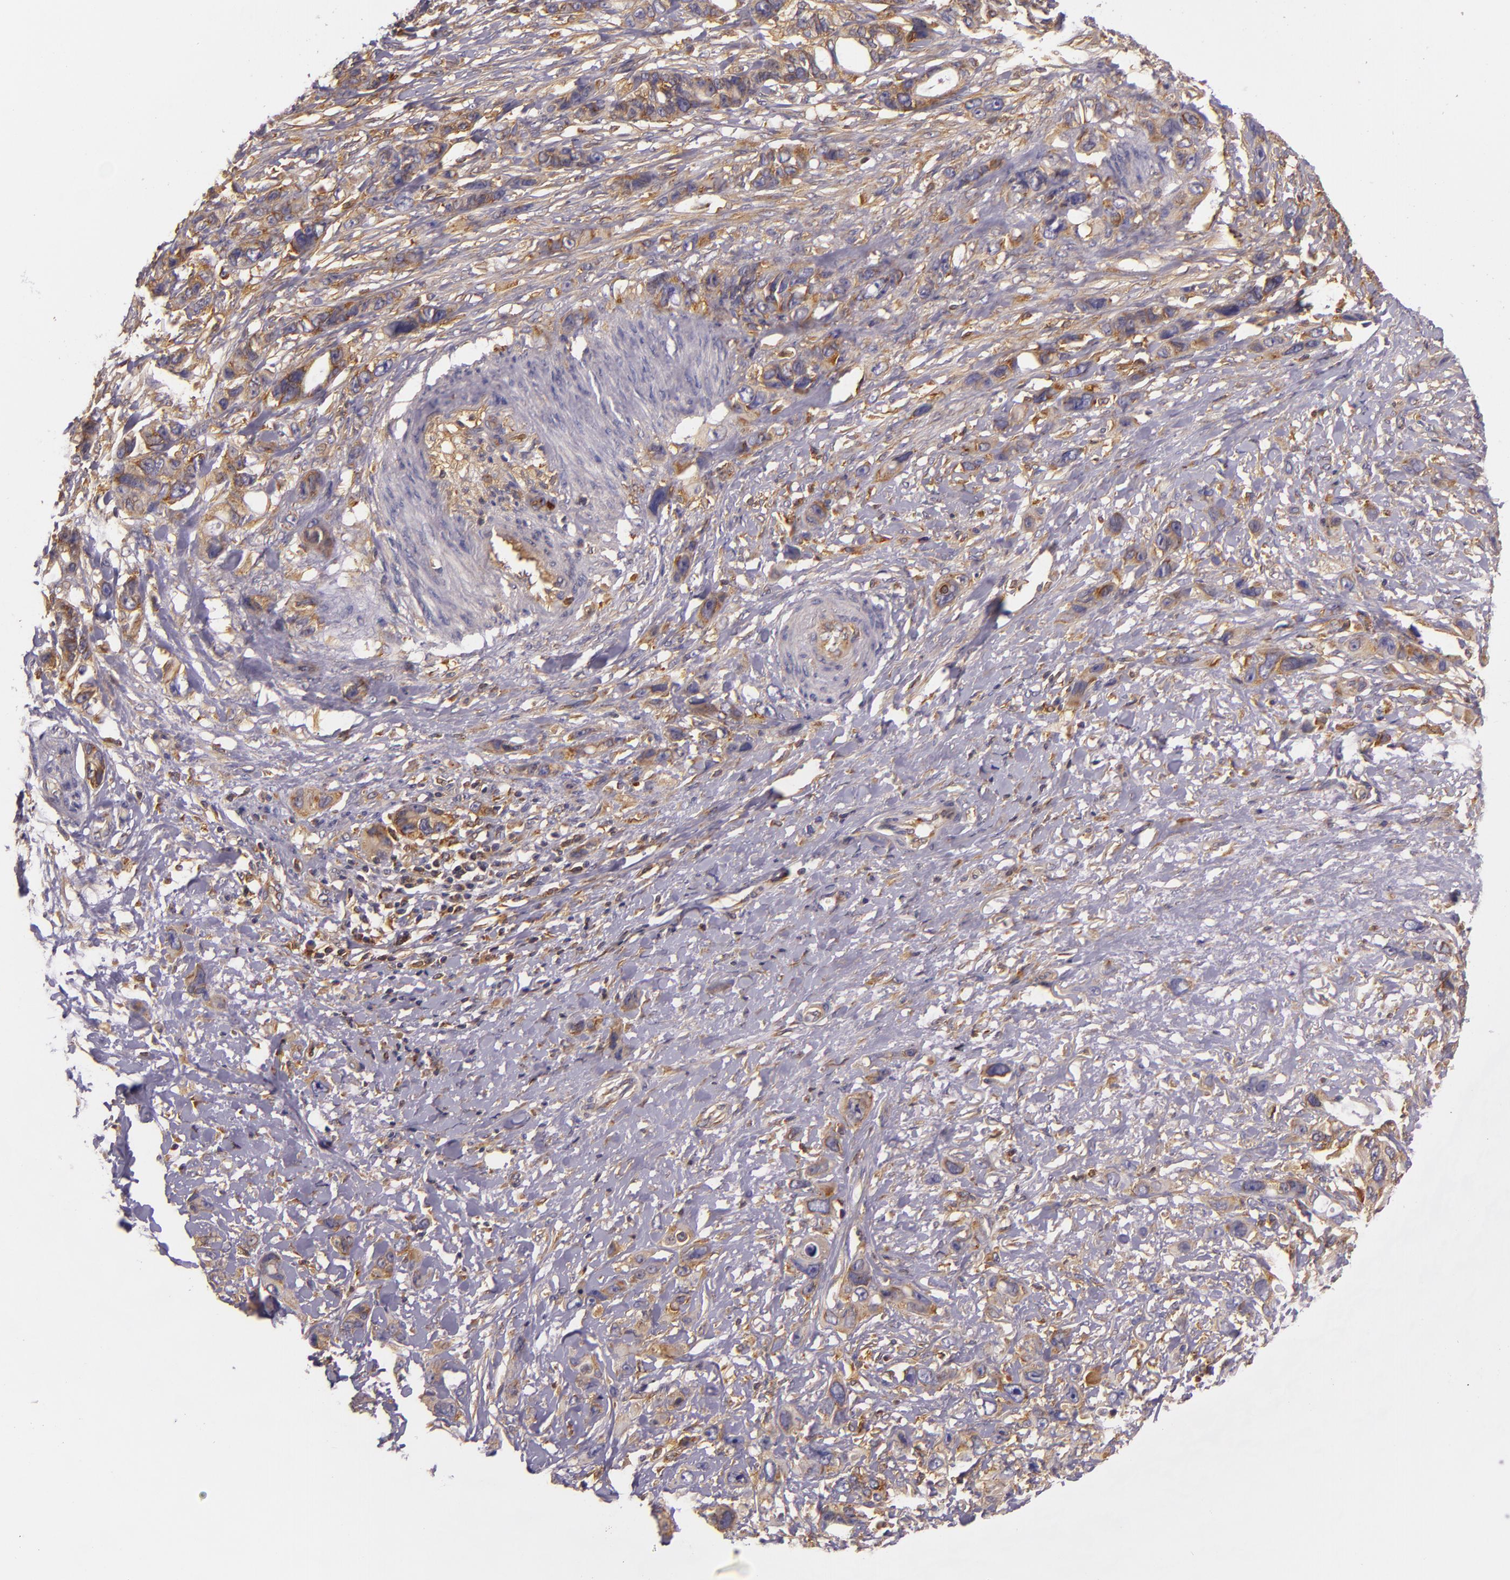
{"staining": {"intensity": "moderate", "quantity": ">75%", "location": "cytoplasmic/membranous"}, "tissue": "stomach cancer", "cell_type": "Tumor cells", "image_type": "cancer", "snomed": [{"axis": "morphology", "description": "Adenocarcinoma, NOS"}, {"axis": "topography", "description": "Stomach, upper"}], "caption": "There is medium levels of moderate cytoplasmic/membranous staining in tumor cells of stomach cancer, as demonstrated by immunohistochemical staining (brown color).", "gene": "TLN1", "patient": {"sex": "male", "age": 47}}